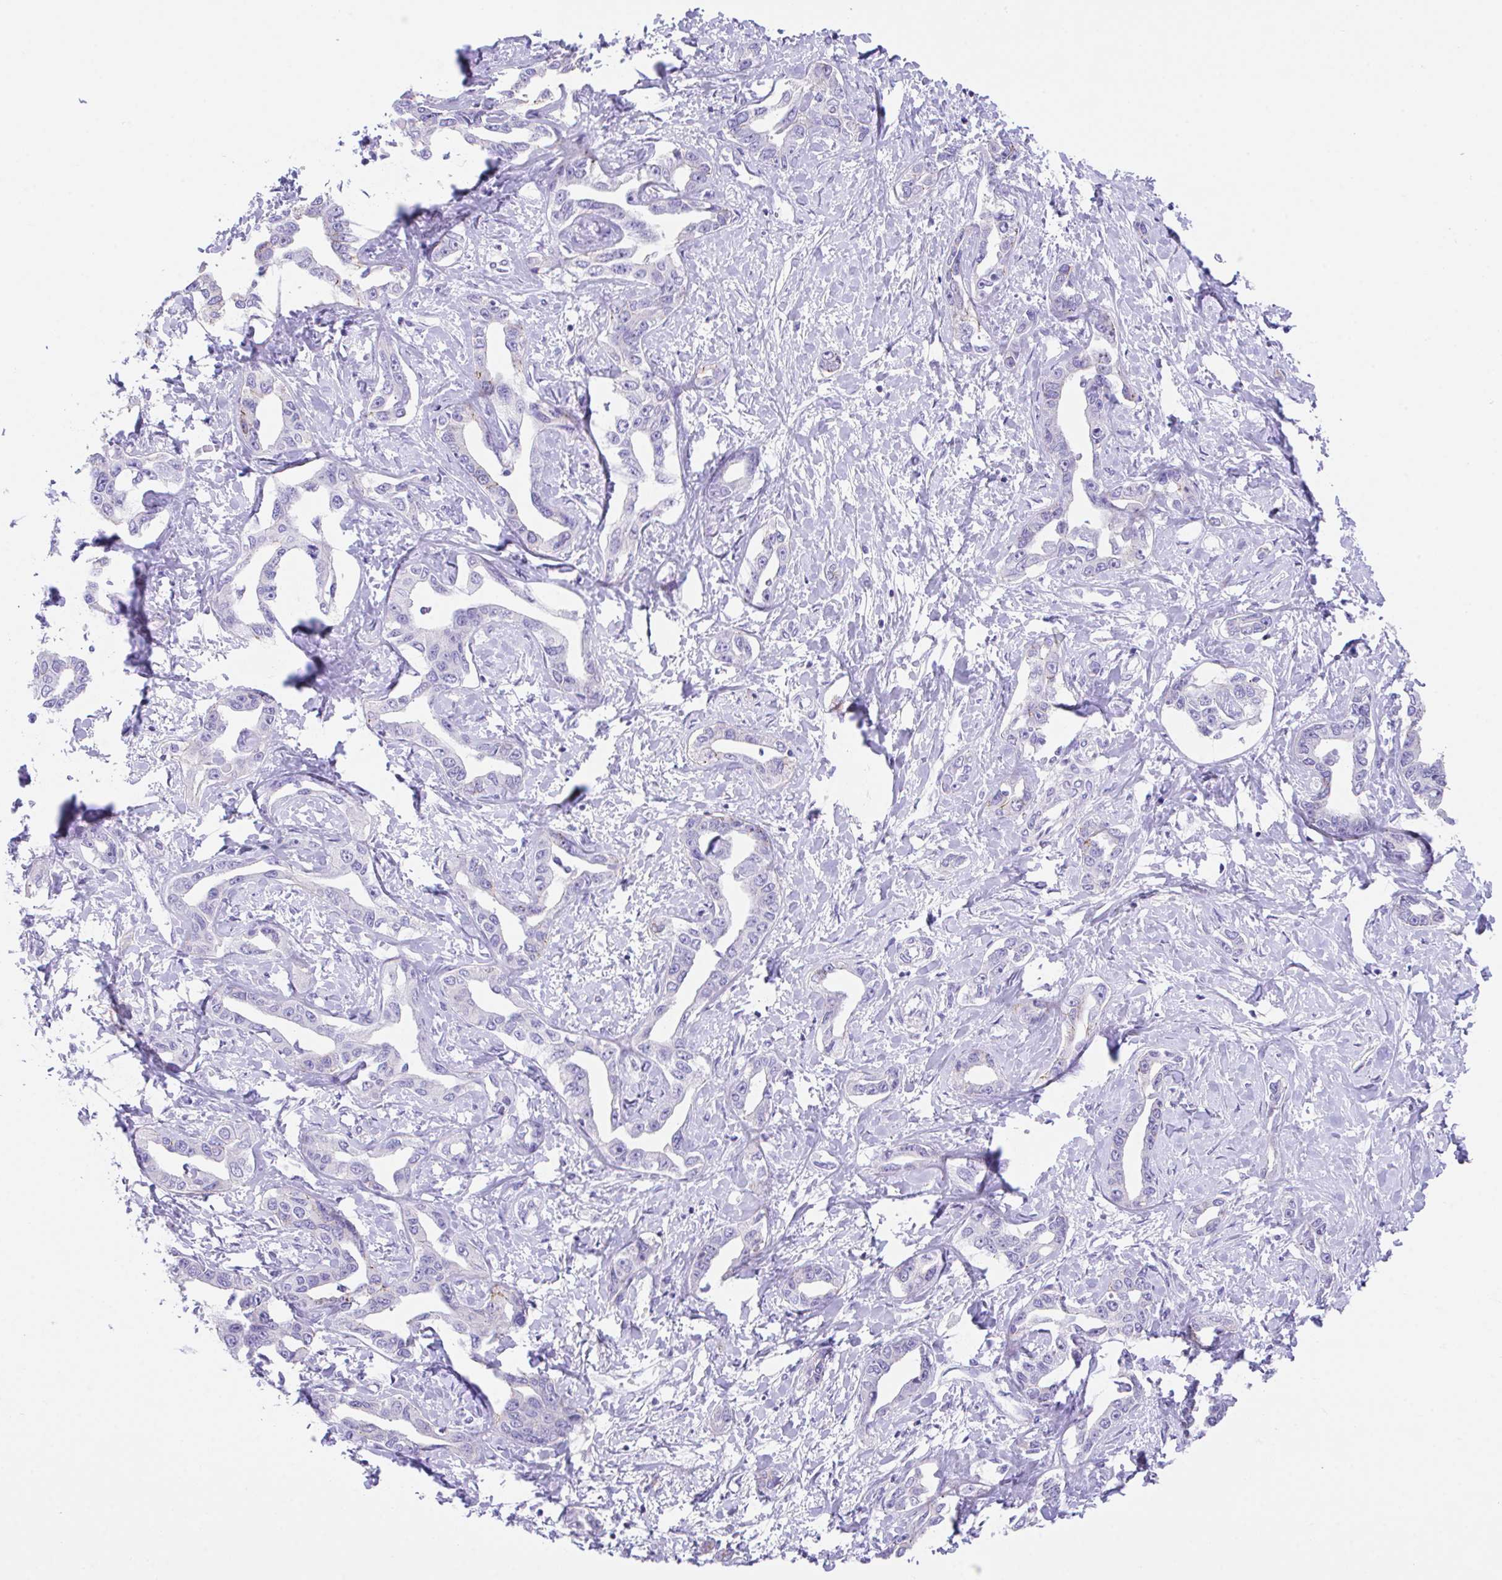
{"staining": {"intensity": "negative", "quantity": "none", "location": "none"}, "tissue": "liver cancer", "cell_type": "Tumor cells", "image_type": "cancer", "snomed": [{"axis": "morphology", "description": "Cholangiocarcinoma"}, {"axis": "topography", "description": "Liver"}], "caption": "IHC micrograph of liver cancer (cholangiocarcinoma) stained for a protein (brown), which demonstrates no staining in tumor cells.", "gene": "SLC16A6", "patient": {"sex": "male", "age": 59}}